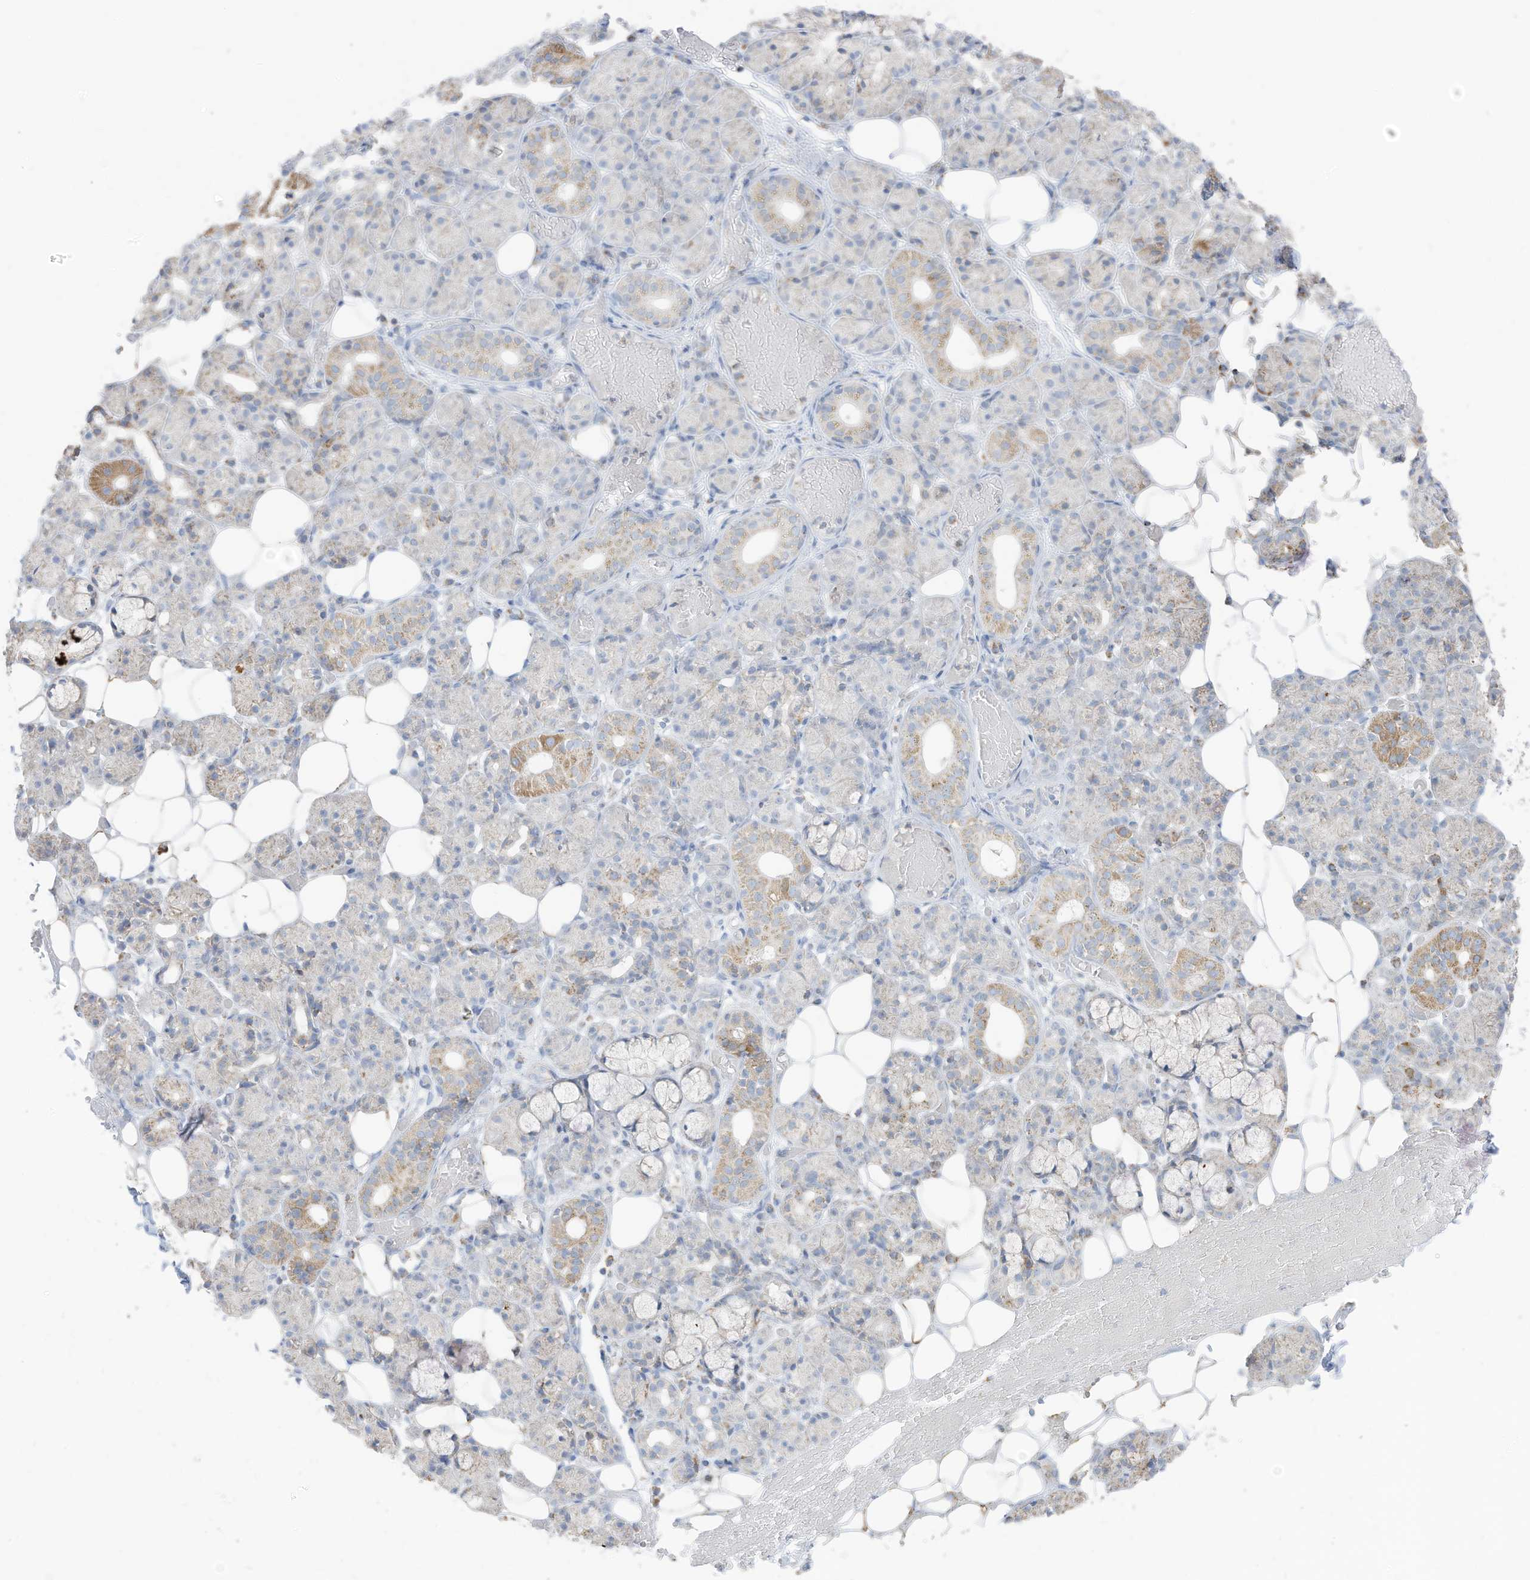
{"staining": {"intensity": "moderate", "quantity": "<25%", "location": "cytoplasmic/membranous"}, "tissue": "salivary gland", "cell_type": "Glandular cells", "image_type": "normal", "snomed": [{"axis": "morphology", "description": "Normal tissue, NOS"}, {"axis": "topography", "description": "Salivary gland"}], "caption": "Brown immunohistochemical staining in unremarkable salivary gland shows moderate cytoplasmic/membranous expression in about <25% of glandular cells. (DAB (3,3'-diaminobenzidine) = brown stain, brightfield microscopy at high magnification).", "gene": "ETHE1", "patient": {"sex": "male", "age": 63}}